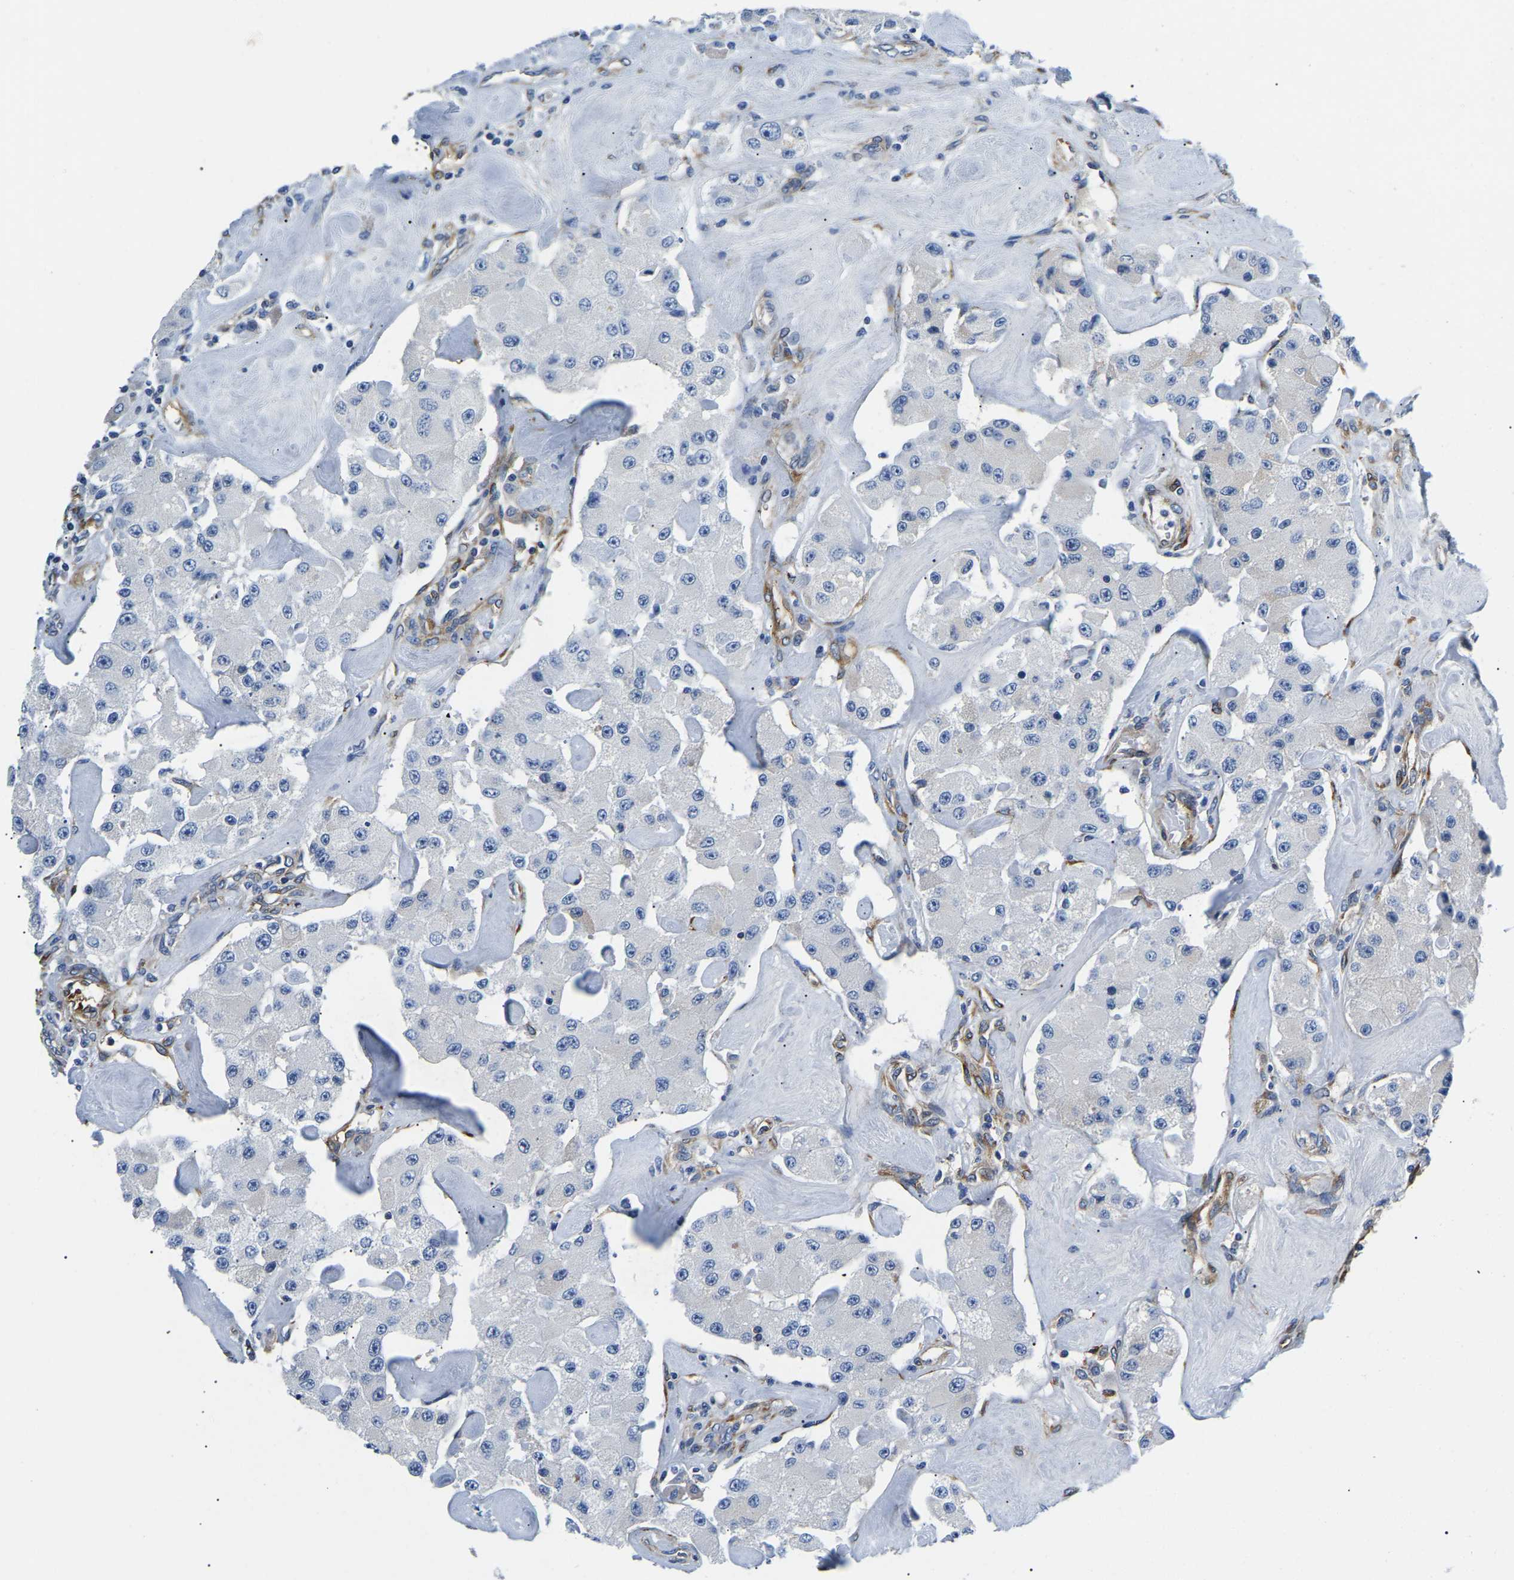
{"staining": {"intensity": "negative", "quantity": "none", "location": "none"}, "tissue": "carcinoid", "cell_type": "Tumor cells", "image_type": "cancer", "snomed": [{"axis": "morphology", "description": "Carcinoid, malignant, NOS"}, {"axis": "topography", "description": "Pancreas"}], "caption": "The micrograph exhibits no significant positivity in tumor cells of malignant carcinoid.", "gene": "DUSP8", "patient": {"sex": "male", "age": 41}}